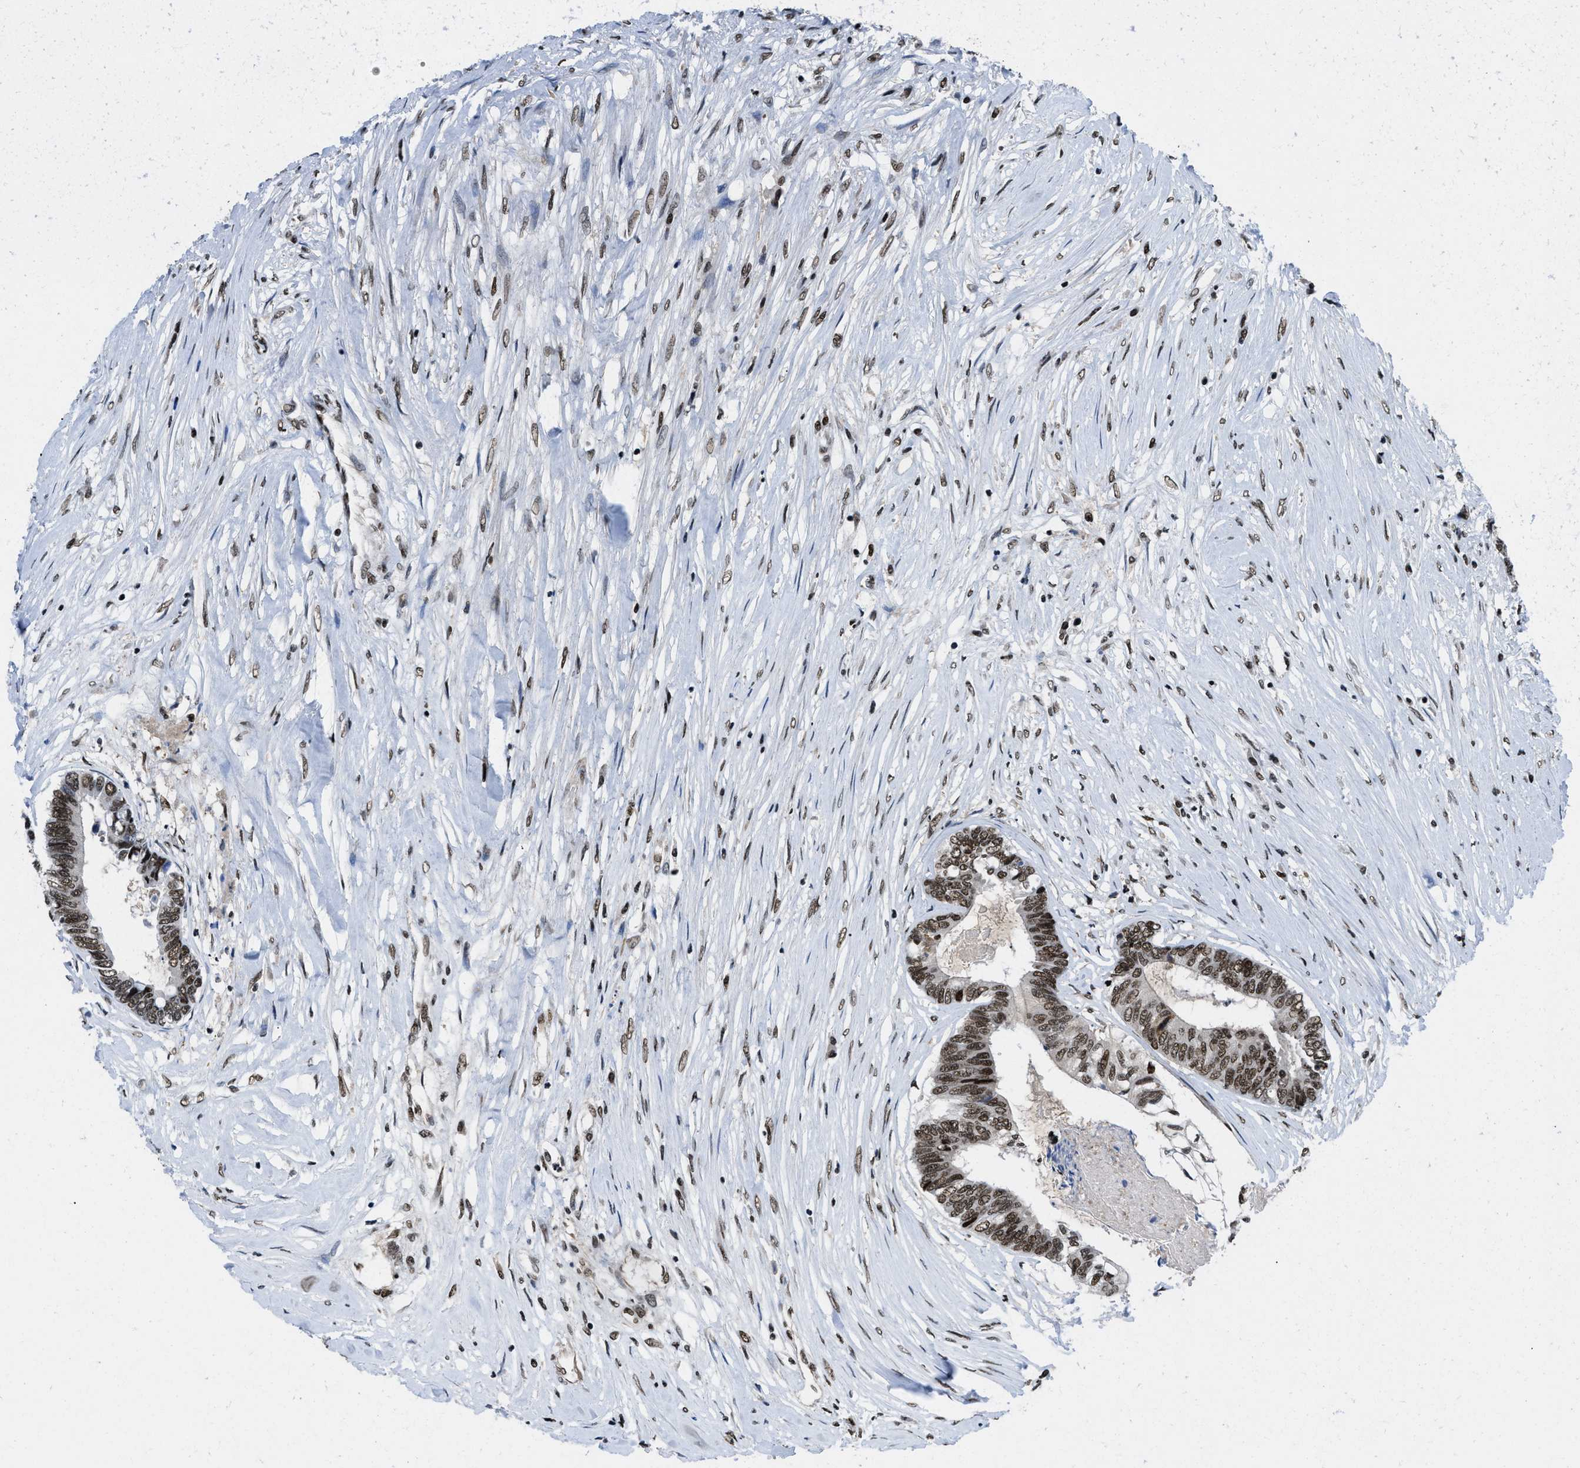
{"staining": {"intensity": "strong", "quantity": ">75%", "location": "nuclear"}, "tissue": "colorectal cancer", "cell_type": "Tumor cells", "image_type": "cancer", "snomed": [{"axis": "morphology", "description": "Adenocarcinoma, NOS"}, {"axis": "topography", "description": "Rectum"}], "caption": "Human colorectal adenocarcinoma stained with a brown dye reveals strong nuclear positive staining in approximately >75% of tumor cells.", "gene": "SAFB", "patient": {"sex": "male", "age": 63}}